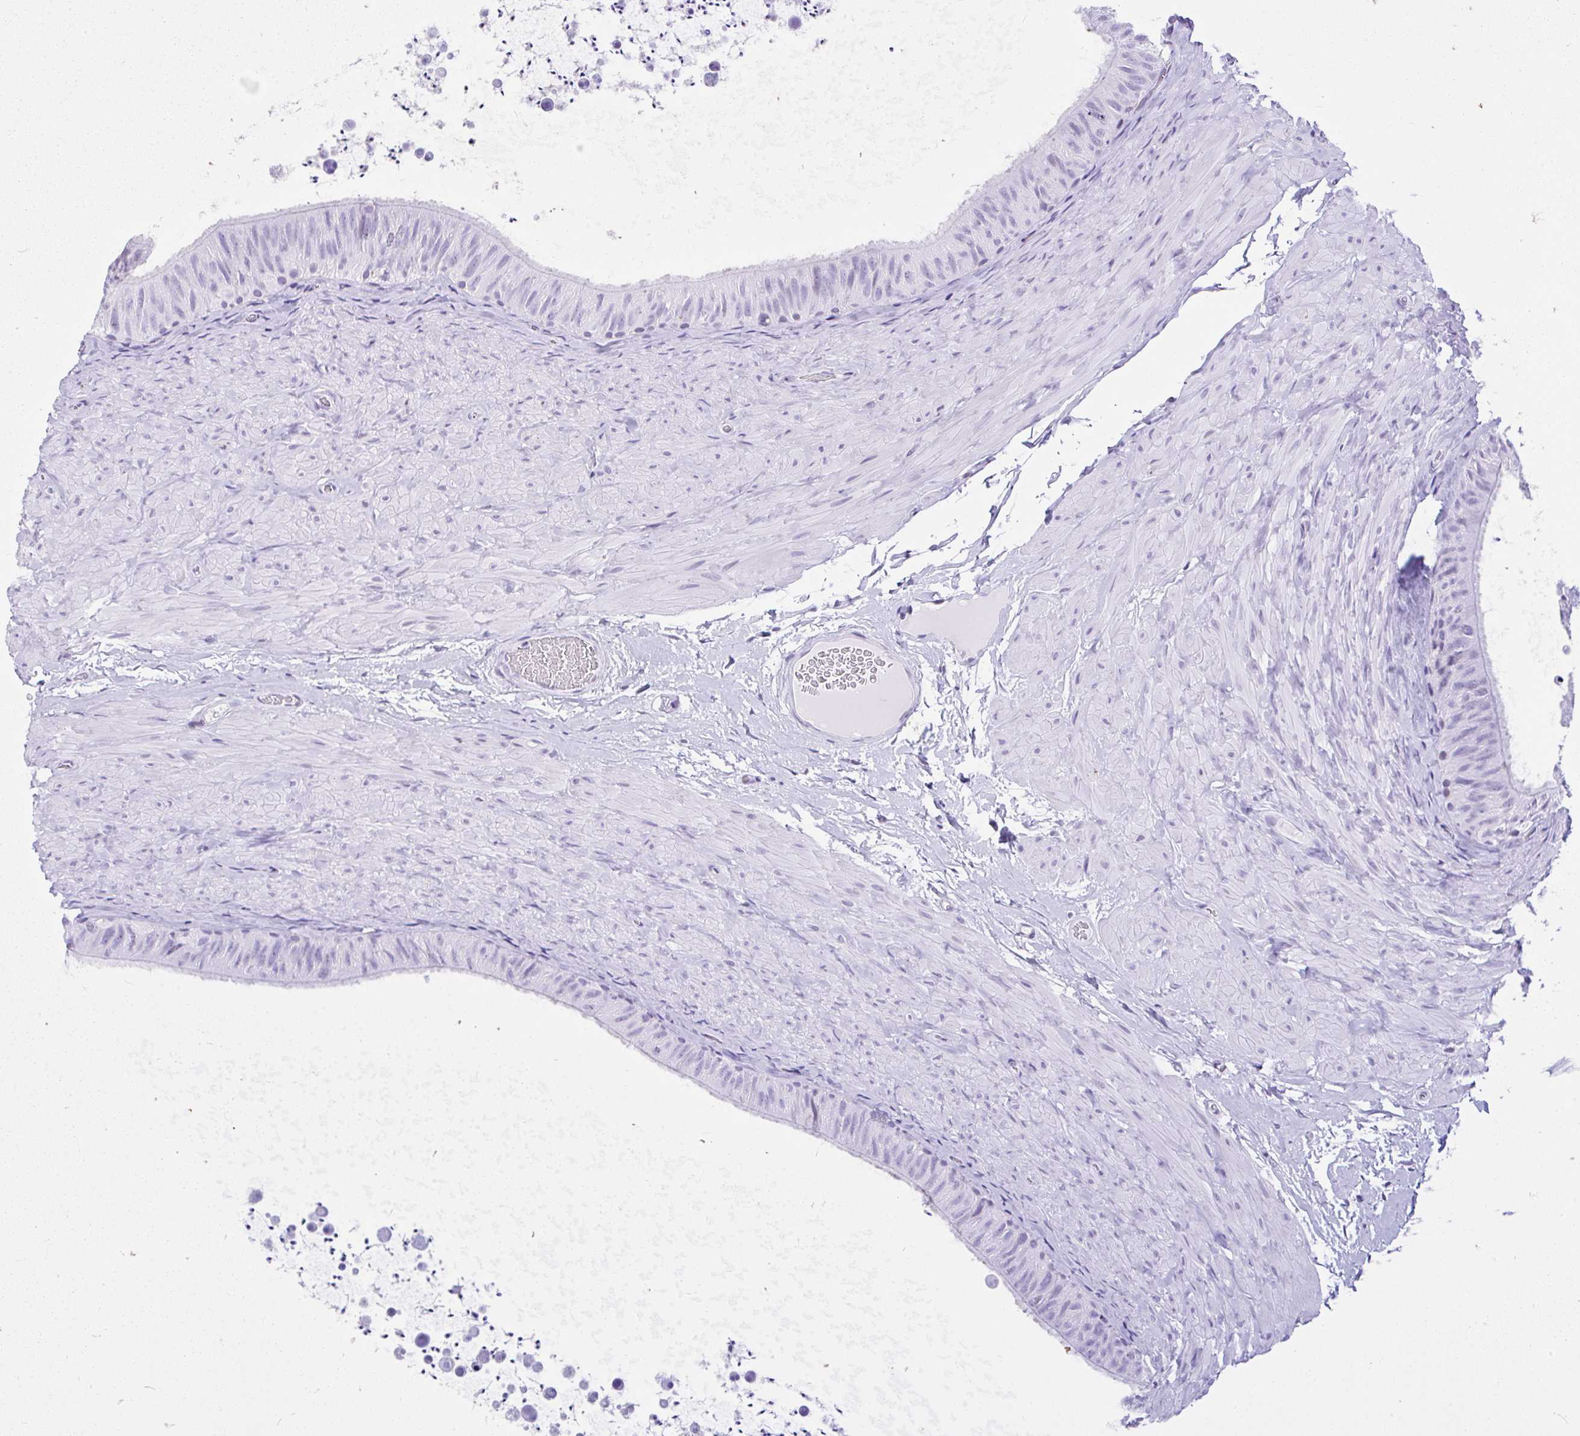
{"staining": {"intensity": "negative", "quantity": "none", "location": "none"}, "tissue": "epididymis", "cell_type": "Glandular cells", "image_type": "normal", "snomed": [{"axis": "morphology", "description": "Normal tissue, NOS"}, {"axis": "topography", "description": "Epididymis, spermatic cord, NOS"}, {"axis": "topography", "description": "Epididymis"}], "caption": "IHC image of benign epididymis stained for a protein (brown), which shows no expression in glandular cells.", "gene": "KRT27", "patient": {"sex": "male", "age": 31}}